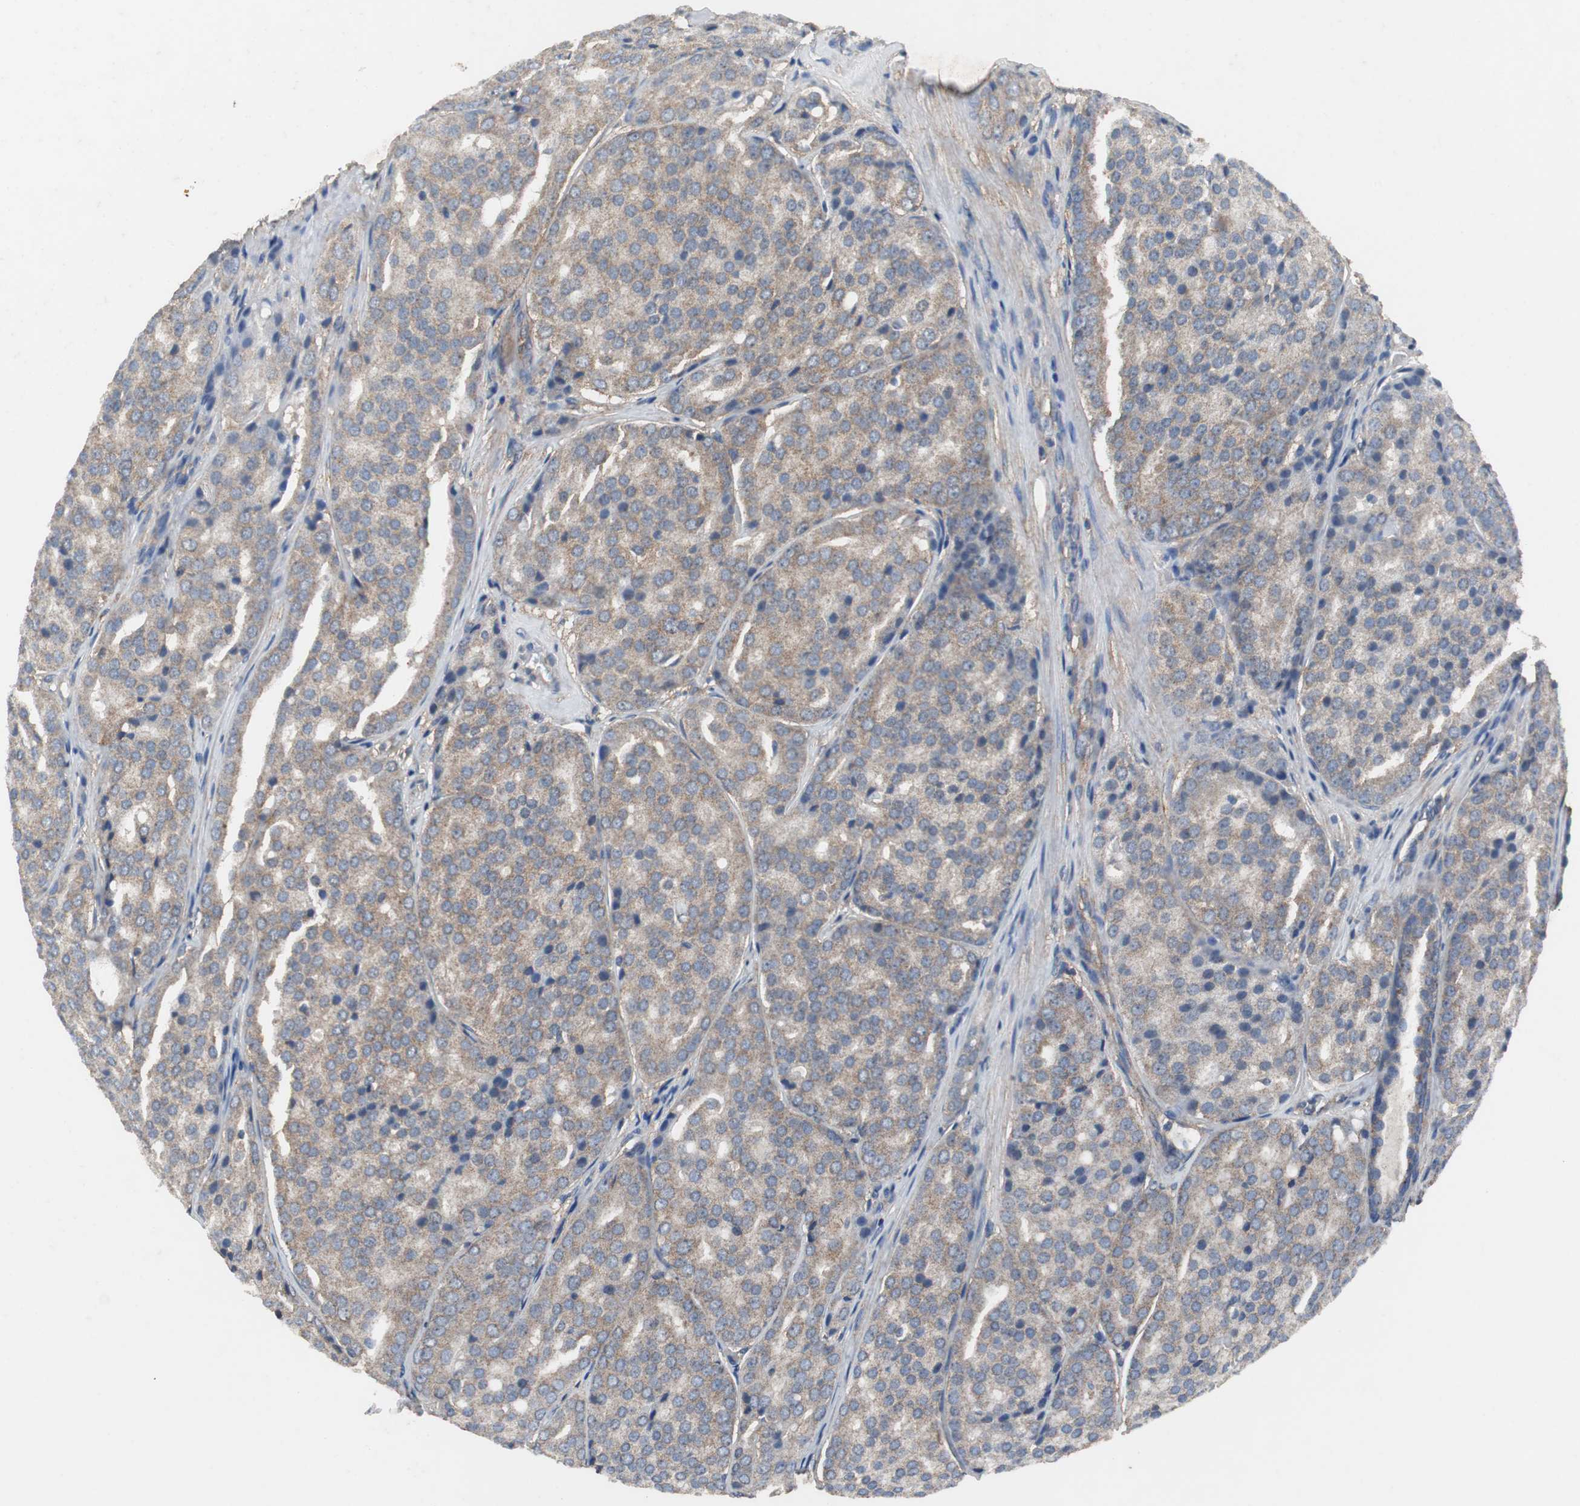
{"staining": {"intensity": "weak", "quantity": ">75%", "location": "cytoplasmic/membranous"}, "tissue": "prostate cancer", "cell_type": "Tumor cells", "image_type": "cancer", "snomed": [{"axis": "morphology", "description": "Adenocarcinoma, High grade"}, {"axis": "topography", "description": "Prostate"}], "caption": "This image exhibits prostate cancer (adenocarcinoma (high-grade)) stained with IHC to label a protein in brown. The cytoplasmic/membranous of tumor cells show weak positivity for the protein. Nuclei are counter-stained blue.", "gene": "VBP1", "patient": {"sex": "male", "age": 64}}